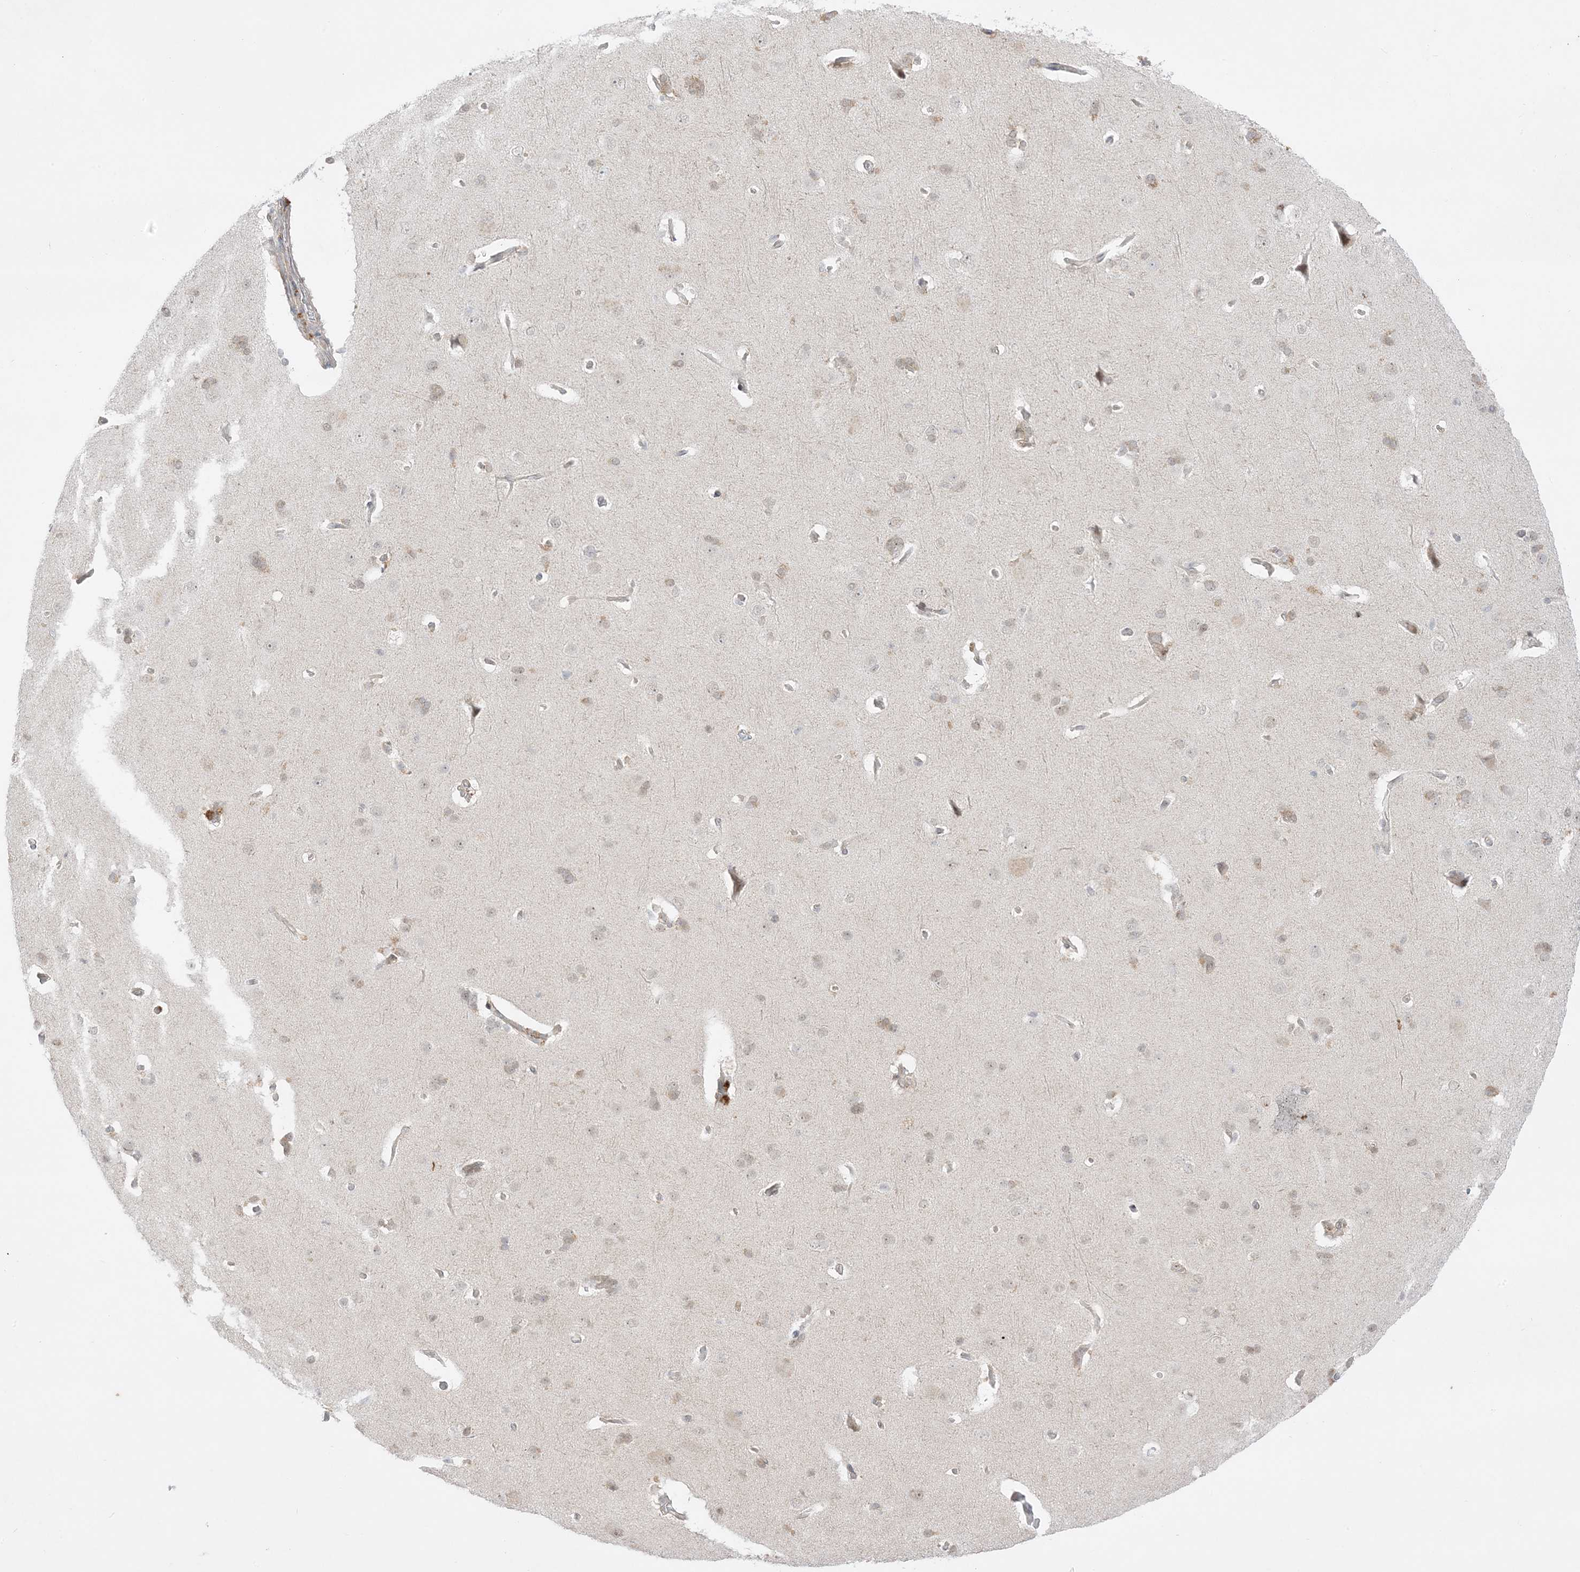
{"staining": {"intensity": "negative", "quantity": "none", "location": "none"}, "tissue": "cerebral cortex", "cell_type": "Endothelial cells", "image_type": "normal", "snomed": [{"axis": "morphology", "description": "Normal tissue, NOS"}, {"axis": "topography", "description": "Cerebral cortex"}], "caption": "Immunohistochemistry image of normal cerebral cortex: cerebral cortex stained with DAB (3,3'-diaminobenzidine) reveals no significant protein positivity in endothelial cells.", "gene": "PTK6", "patient": {"sex": "male", "age": 62}}